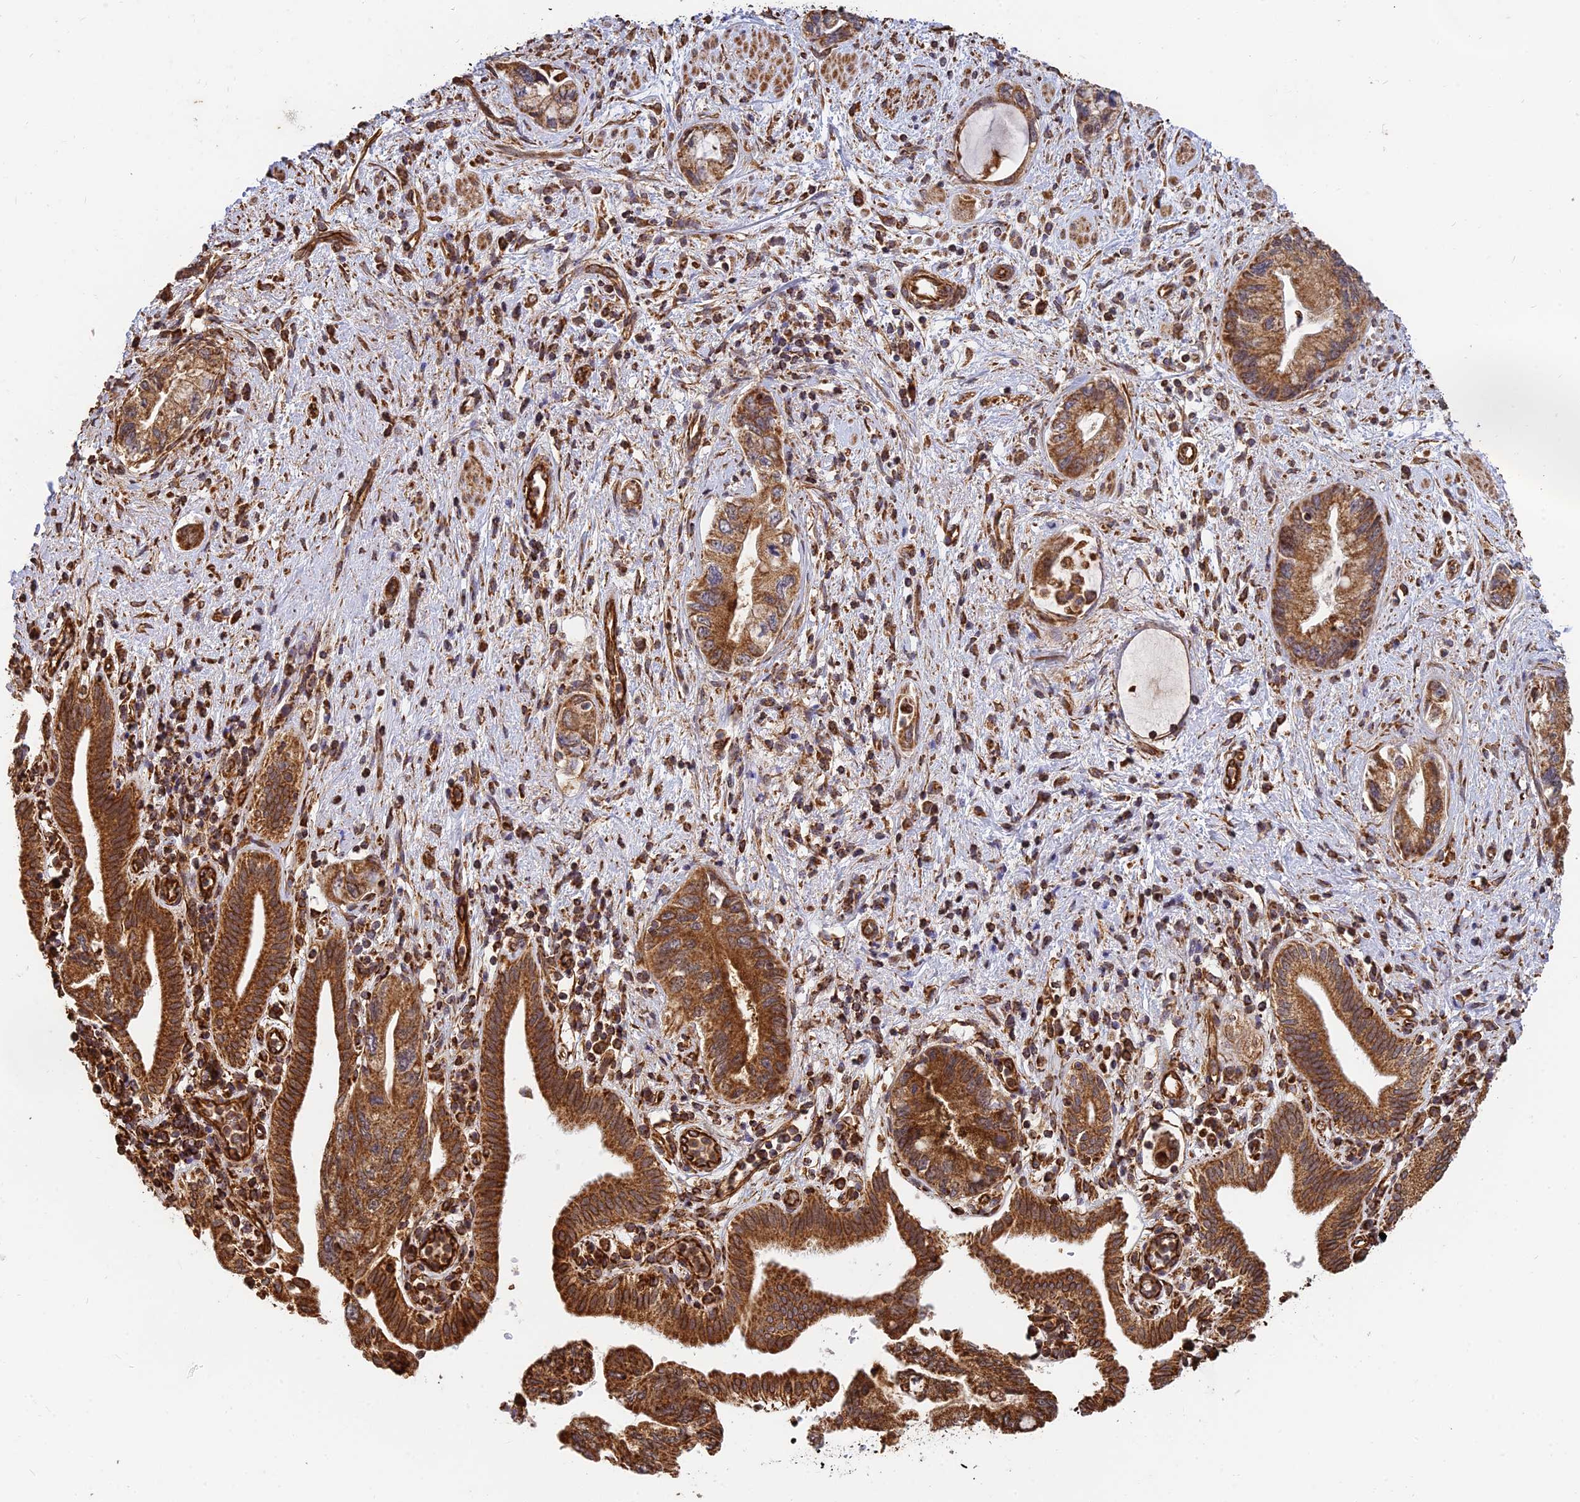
{"staining": {"intensity": "strong", "quantity": ">75%", "location": "cytoplasmic/membranous"}, "tissue": "pancreatic cancer", "cell_type": "Tumor cells", "image_type": "cancer", "snomed": [{"axis": "morphology", "description": "Adenocarcinoma, NOS"}, {"axis": "topography", "description": "Pancreas"}], "caption": "The histopathology image reveals staining of adenocarcinoma (pancreatic), revealing strong cytoplasmic/membranous protein expression (brown color) within tumor cells.", "gene": "DSTYK", "patient": {"sex": "female", "age": 73}}